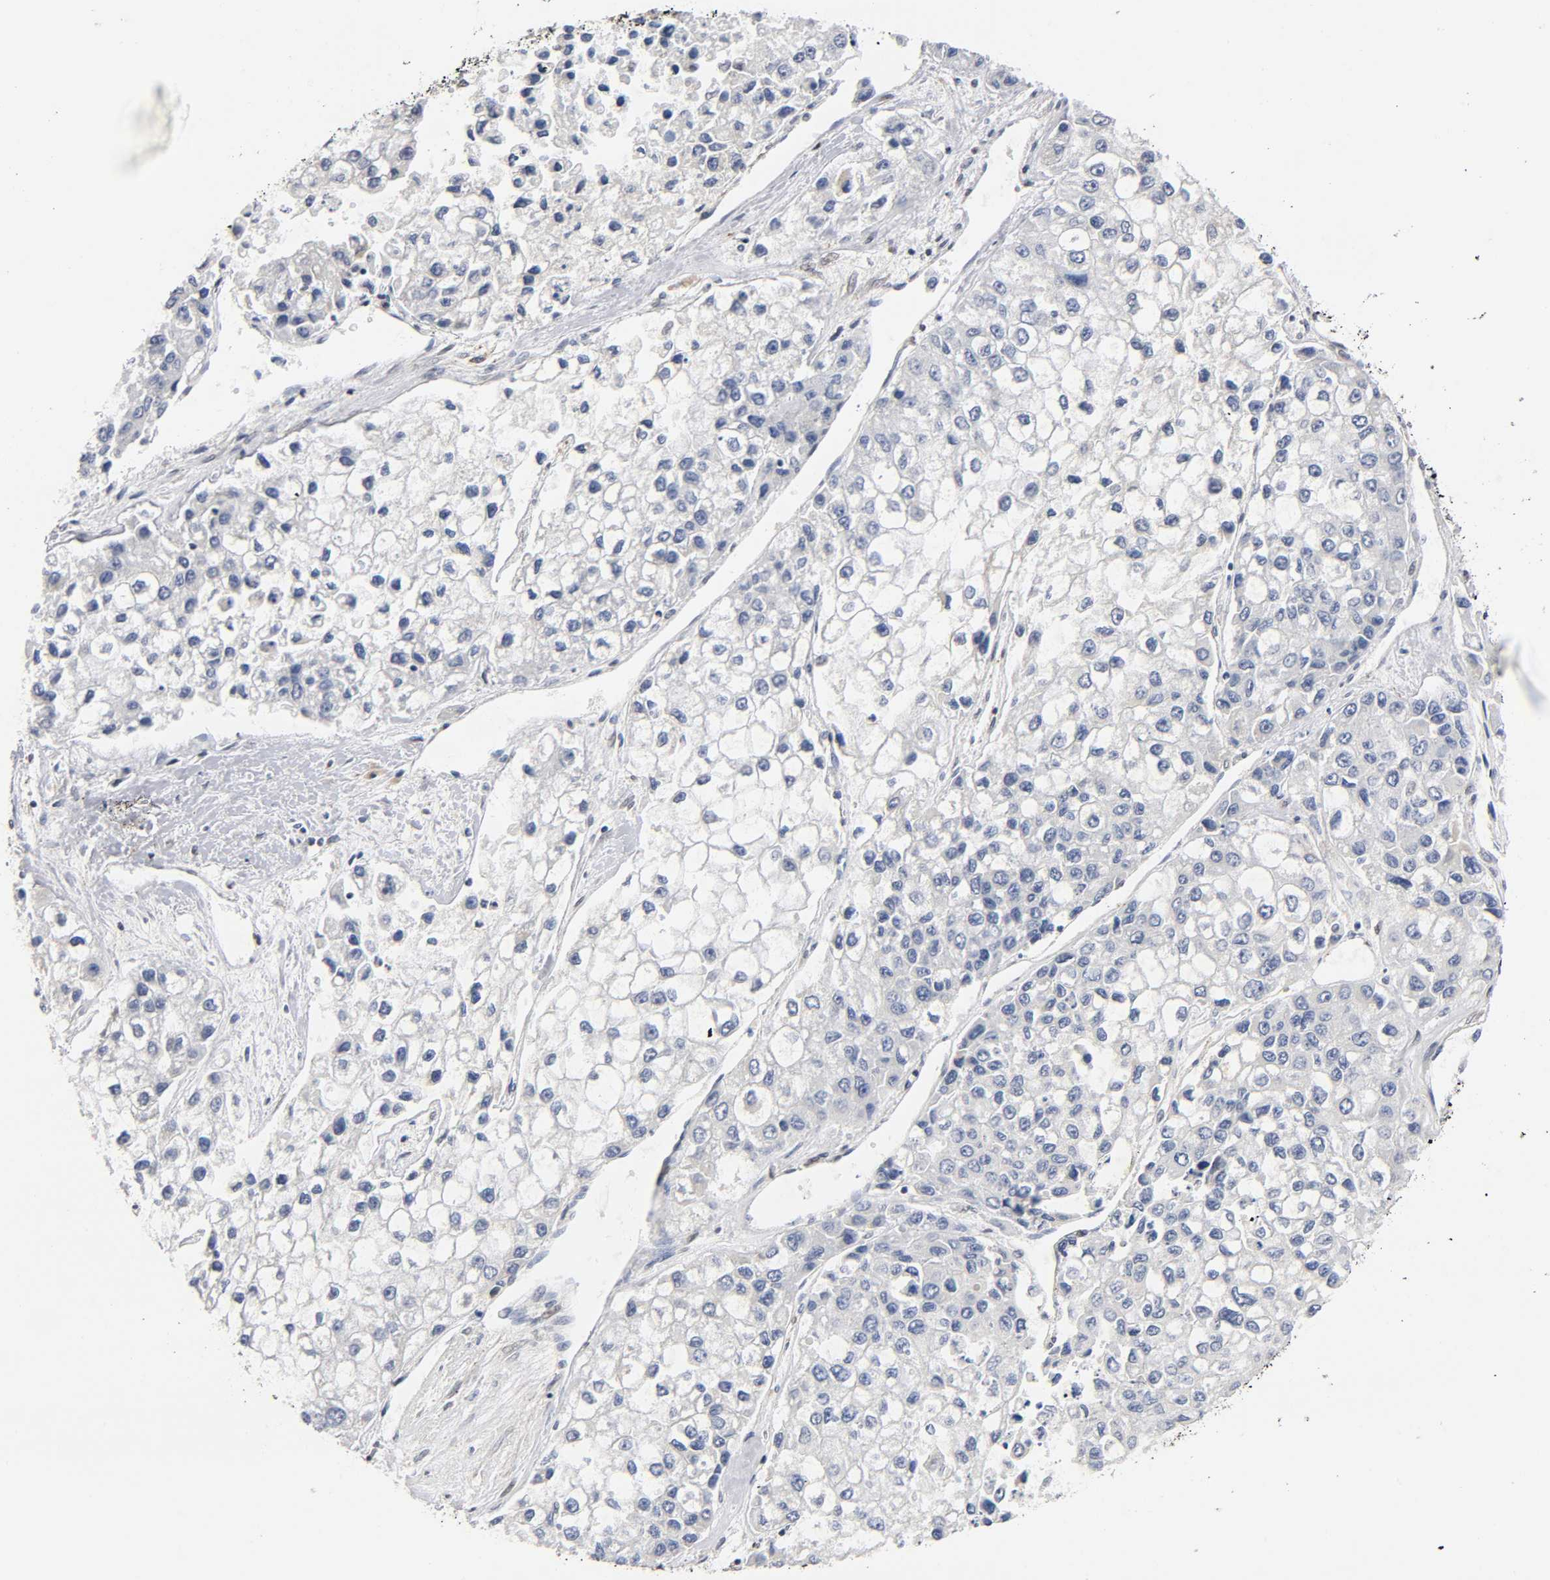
{"staining": {"intensity": "negative", "quantity": "none", "location": "none"}, "tissue": "liver cancer", "cell_type": "Tumor cells", "image_type": "cancer", "snomed": [{"axis": "morphology", "description": "Carcinoma, Hepatocellular, NOS"}, {"axis": "topography", "description": "Liver"}], "caption": "Tumor cells are negative for protein expression in human hepatocellular carcinoma (liver). Nuclei are stained in blue.", "gene": "RUNX1", "patient": {"sex": "female", "age": 66}}